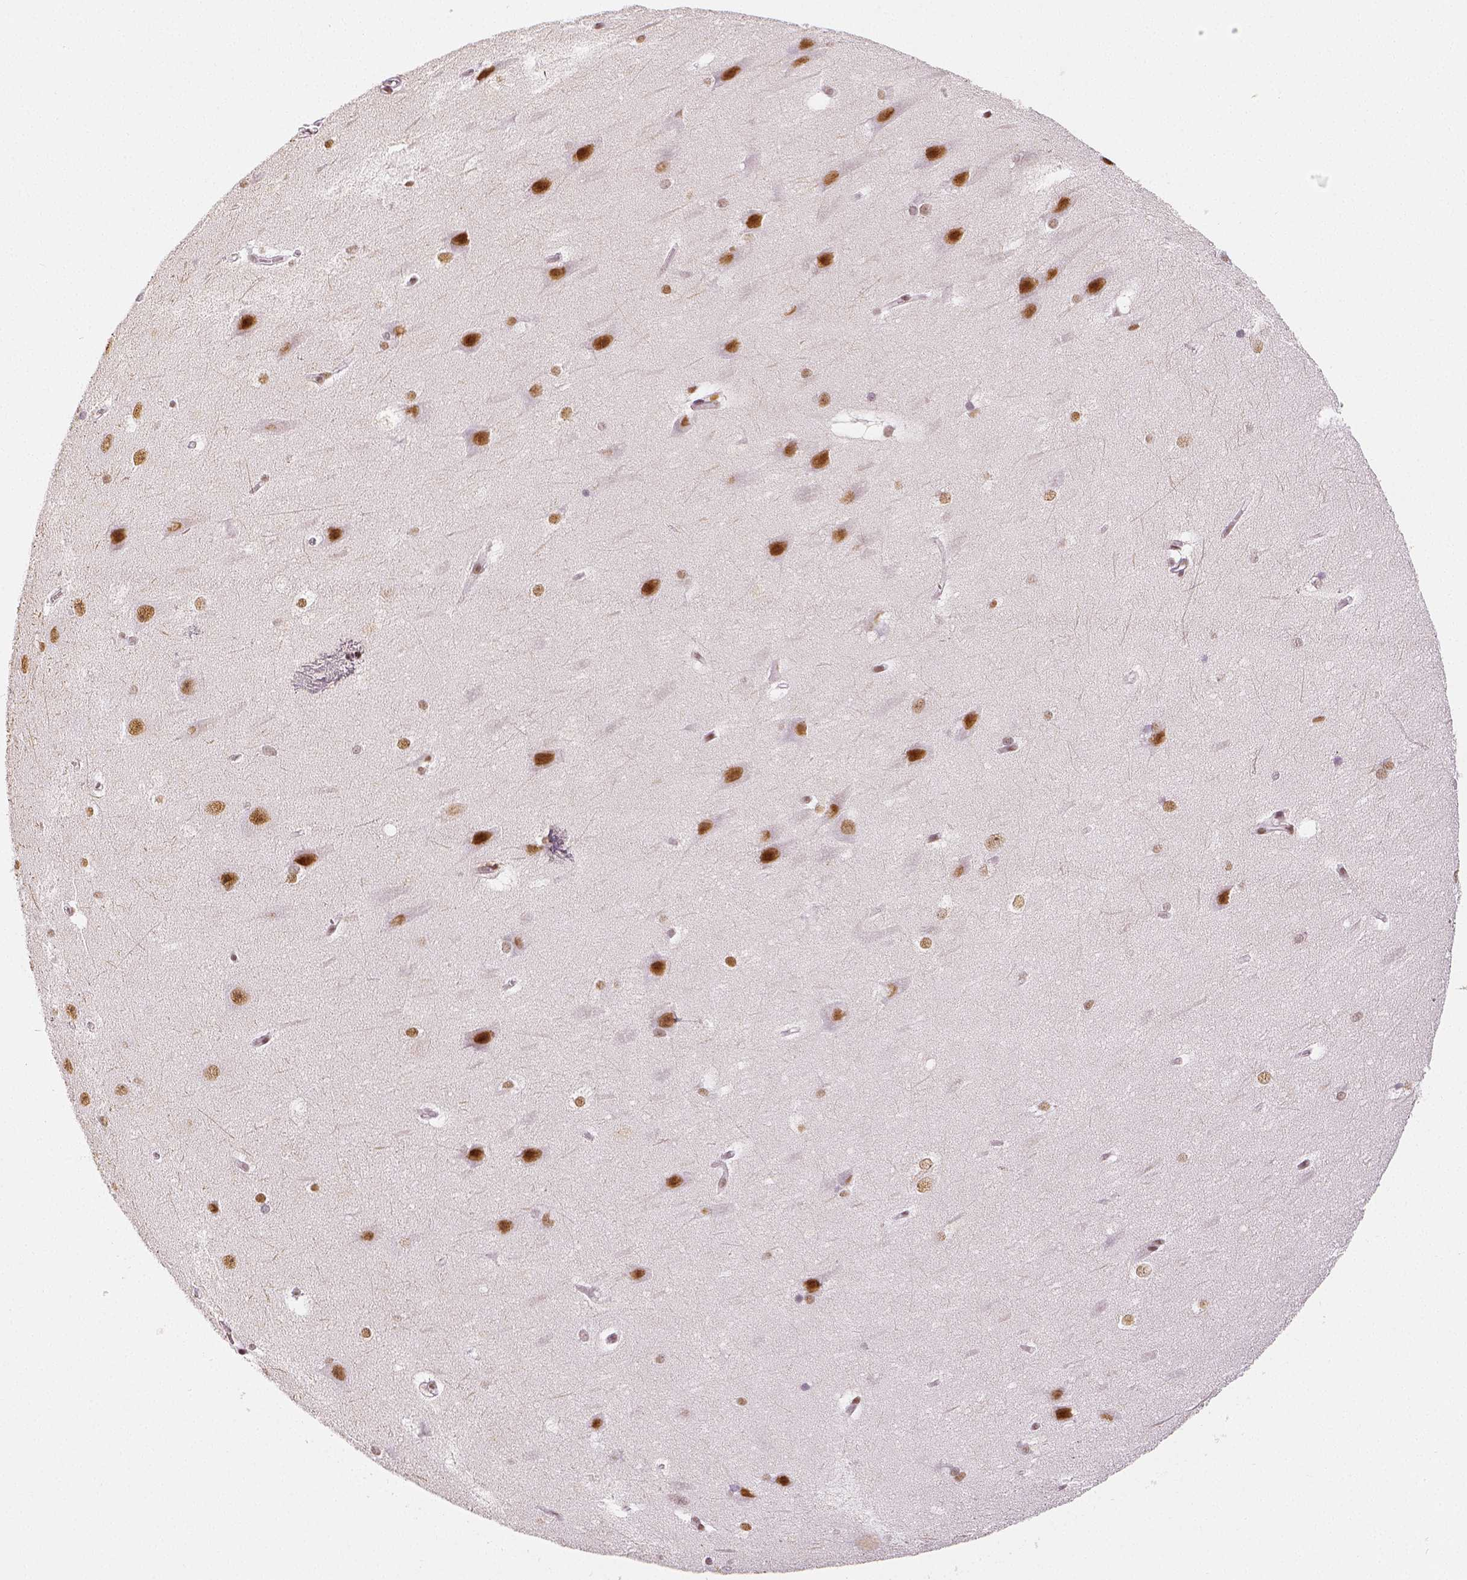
{"staining": {"intensity": "moderate", "quantity": ">75%", "location": "nuclear"}, "tissue": "hippocampus", "cell_type": "Glial cells", "image_type": "normal", "snomed": [{"axis": "morphology", "description": "Normal tissue, NOS"}, {"axis": "topography", "description": "Cerebral cortex"}, {"axis": "topography", "description": "Hippocampus"}], "caption": "Hippocampus stained with a brown dye reveals moderate nuclear positive expression in approximately >75% of glial cells.", "gene": "KDM5B", "patient": {"sex": "female", "age": 19}}